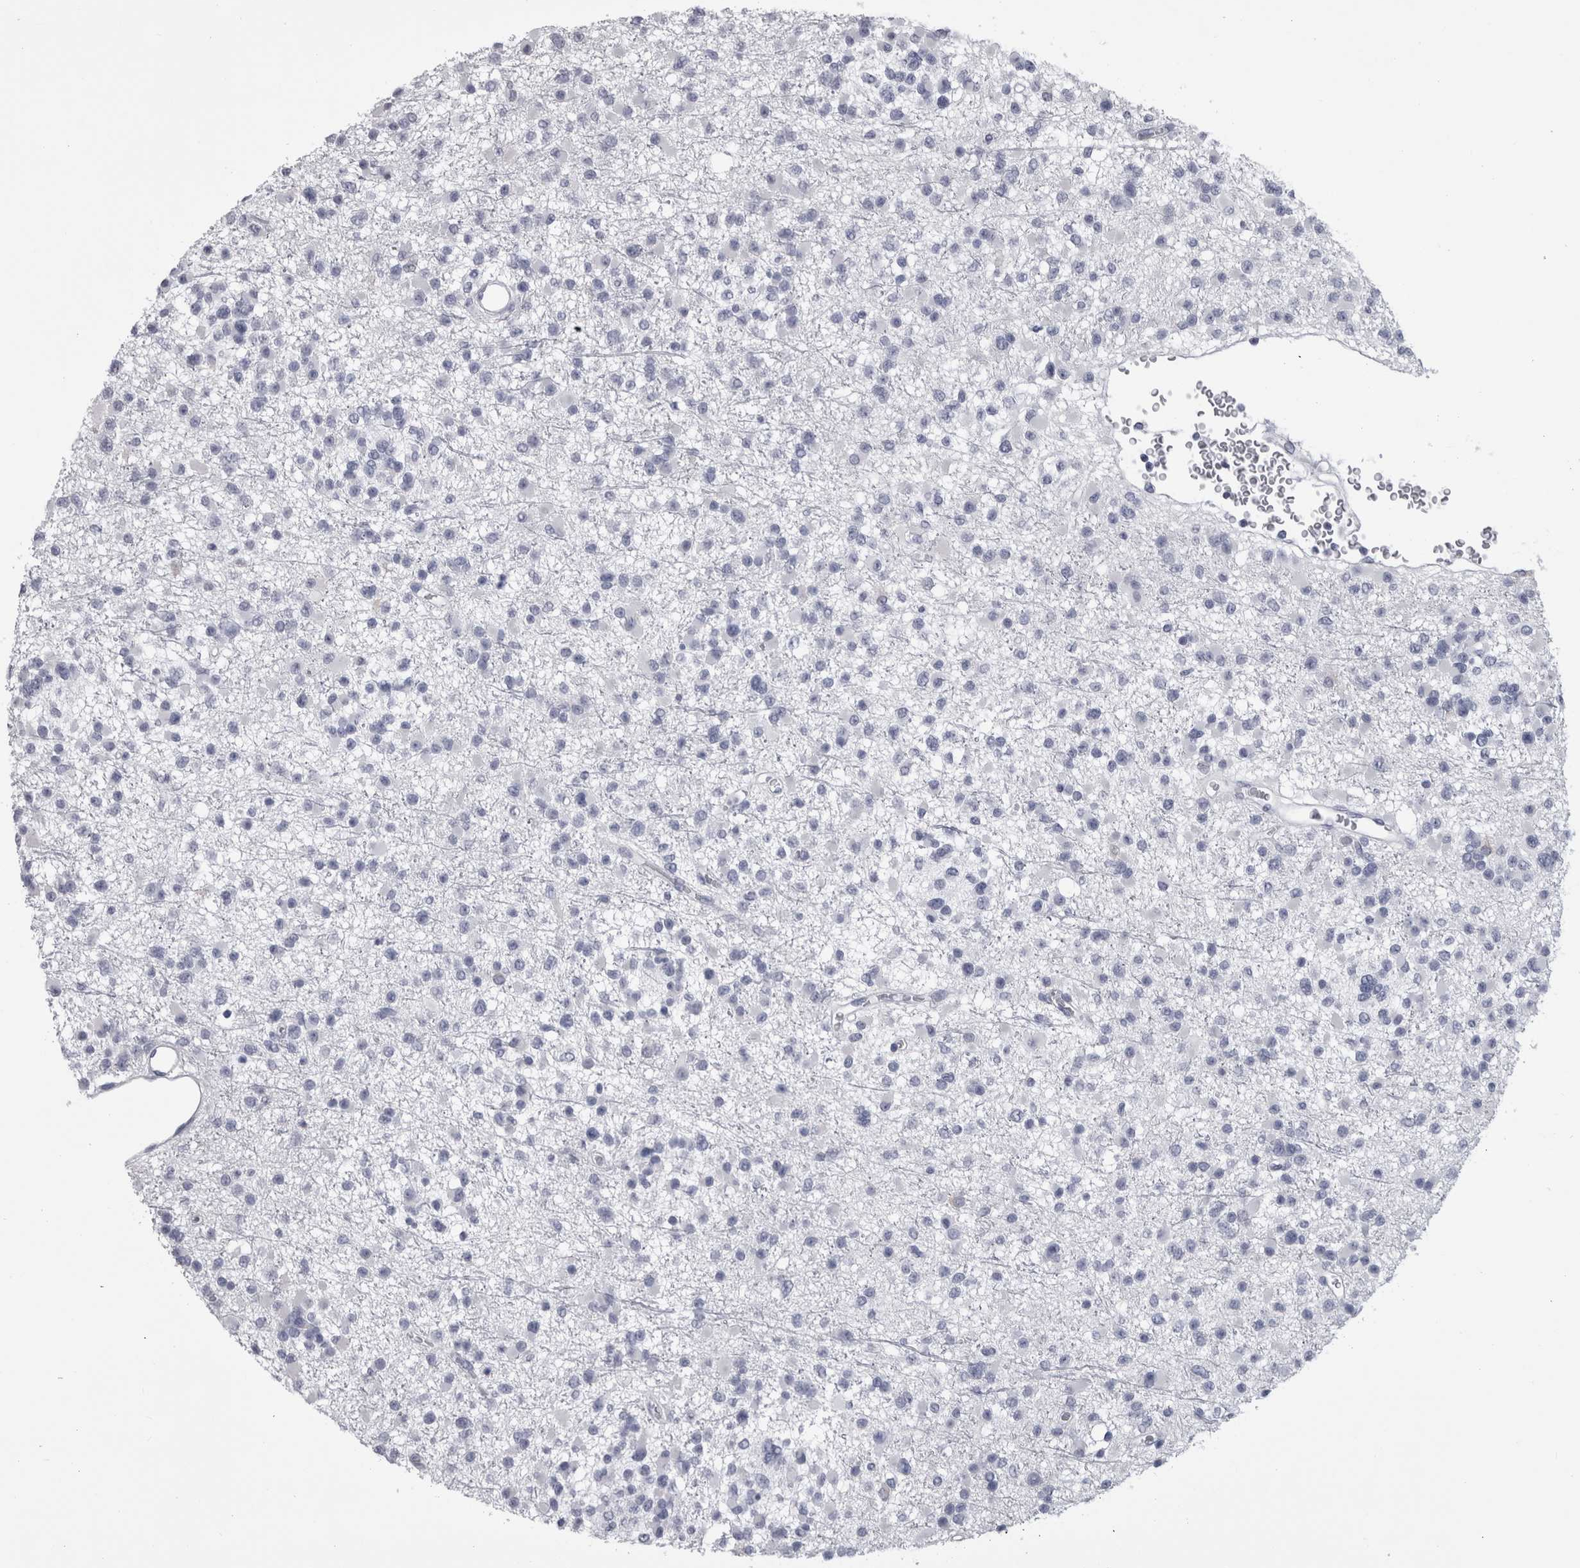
{"staining": {"intensity": "negative", "quantity": "none", "location": "none"}, "tissue": "glioma", "cell_type": "Tumor cells", "image_type": "cancer", "snomed": [{"axis": "morphology", "description": "Glioma, malignant, Low grade"}, {"axis": "topography", "description": "Brain"}], "caption": "Image shows no protein staining in tumor cells of low-grade glioma (malignant) tissue.", "gene": "AFMID", "patient": {"sex": "female", "age": 22}}